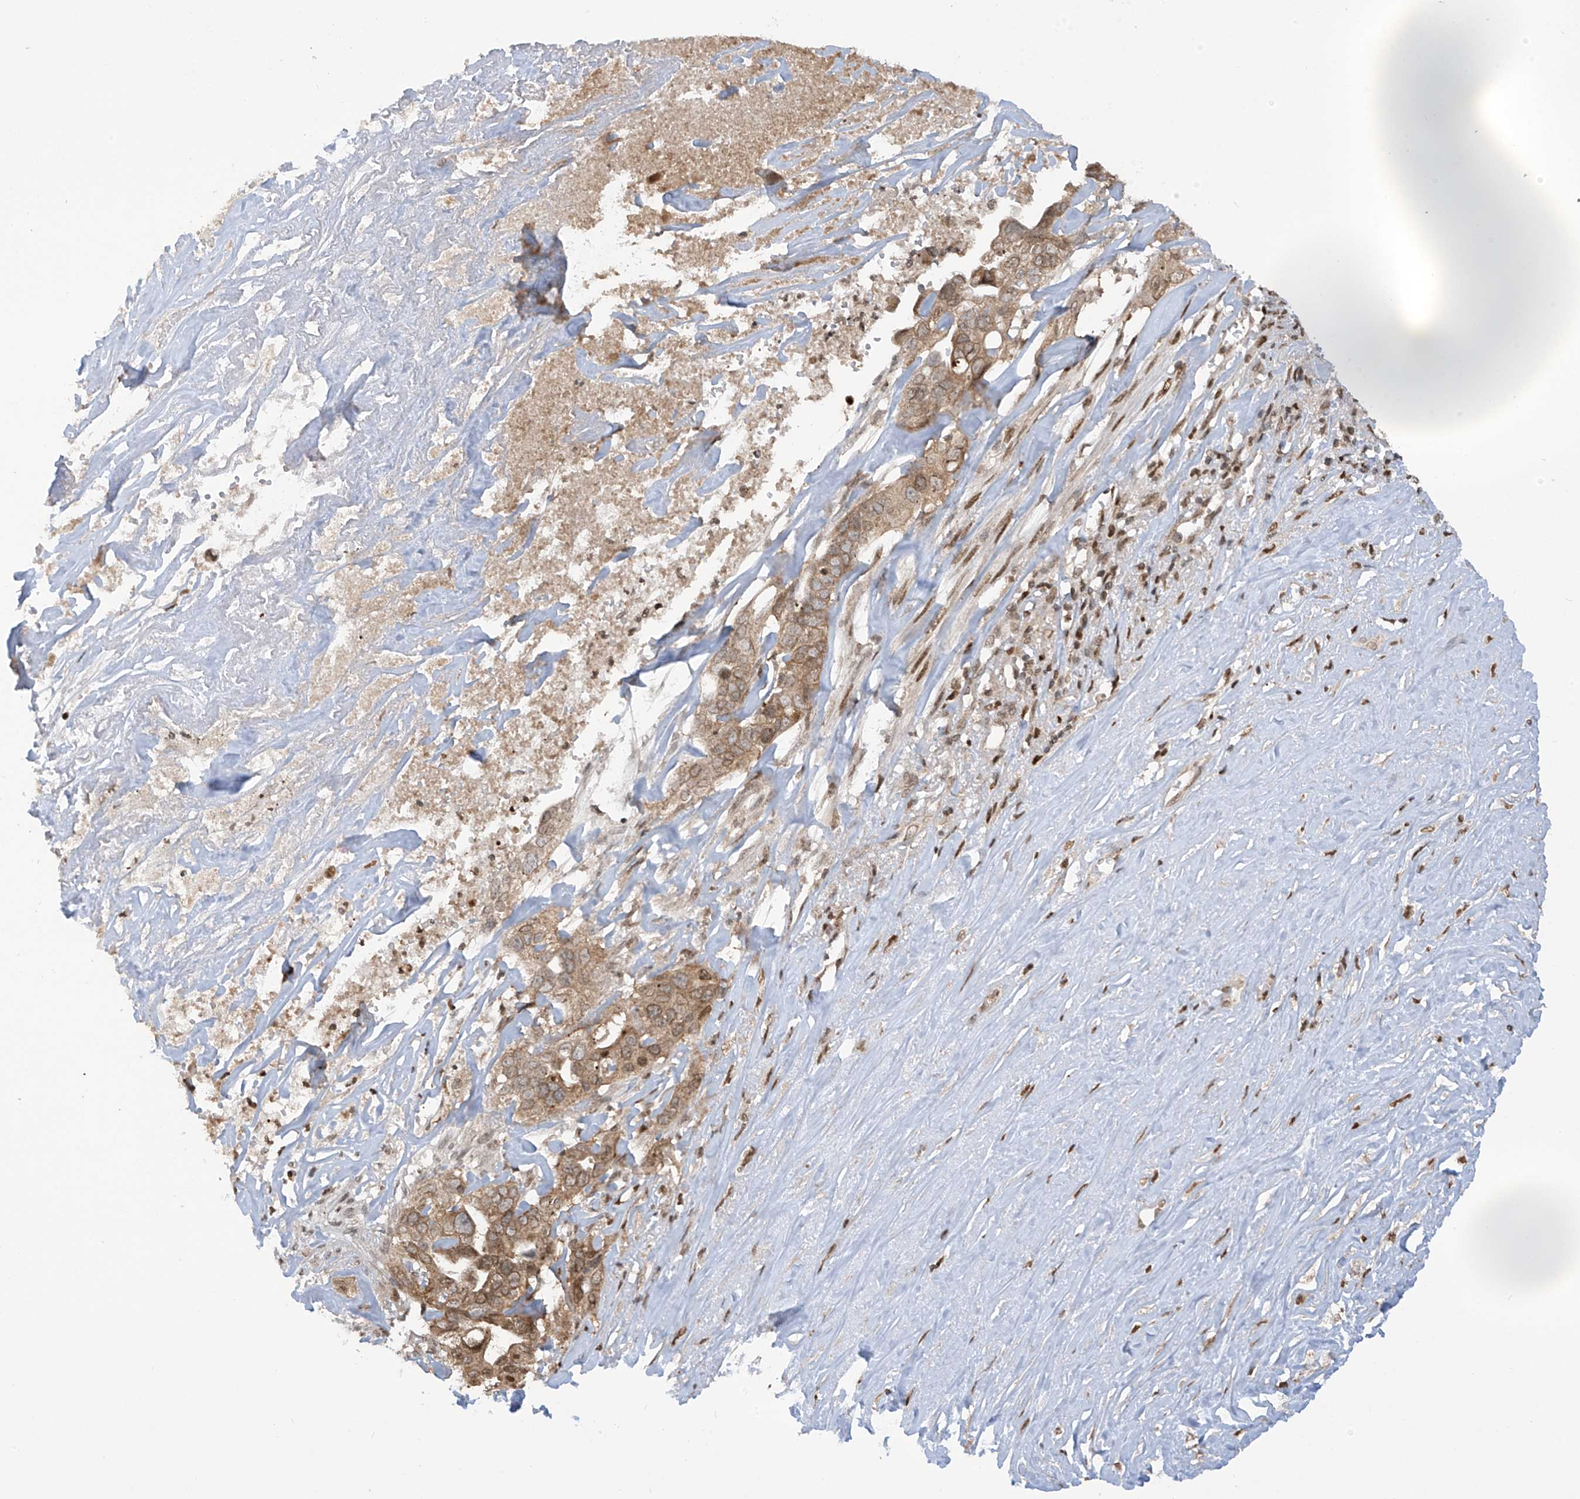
{"staining": {"intensity": "moderate", "quantity": "25%-75%", "location": "cytoplasmic/membranous"}, "tissue": "liver cancer", "cell_type": "Tumor cells", "image_type": "cancer", "snomed": [{"axis": "morphology", "description": "Cholangiocarcinoma"}, {"axis": "topography", "description": "Liver"}], "caption": "Immunohistochemical staining of human liver cancer shows moderate cytoplasmic/membranous protein positivity in approximately 25%-75% of tumor cells.", "gene": "KPNB1", "patient": {"sex": "female", "age": 79}}